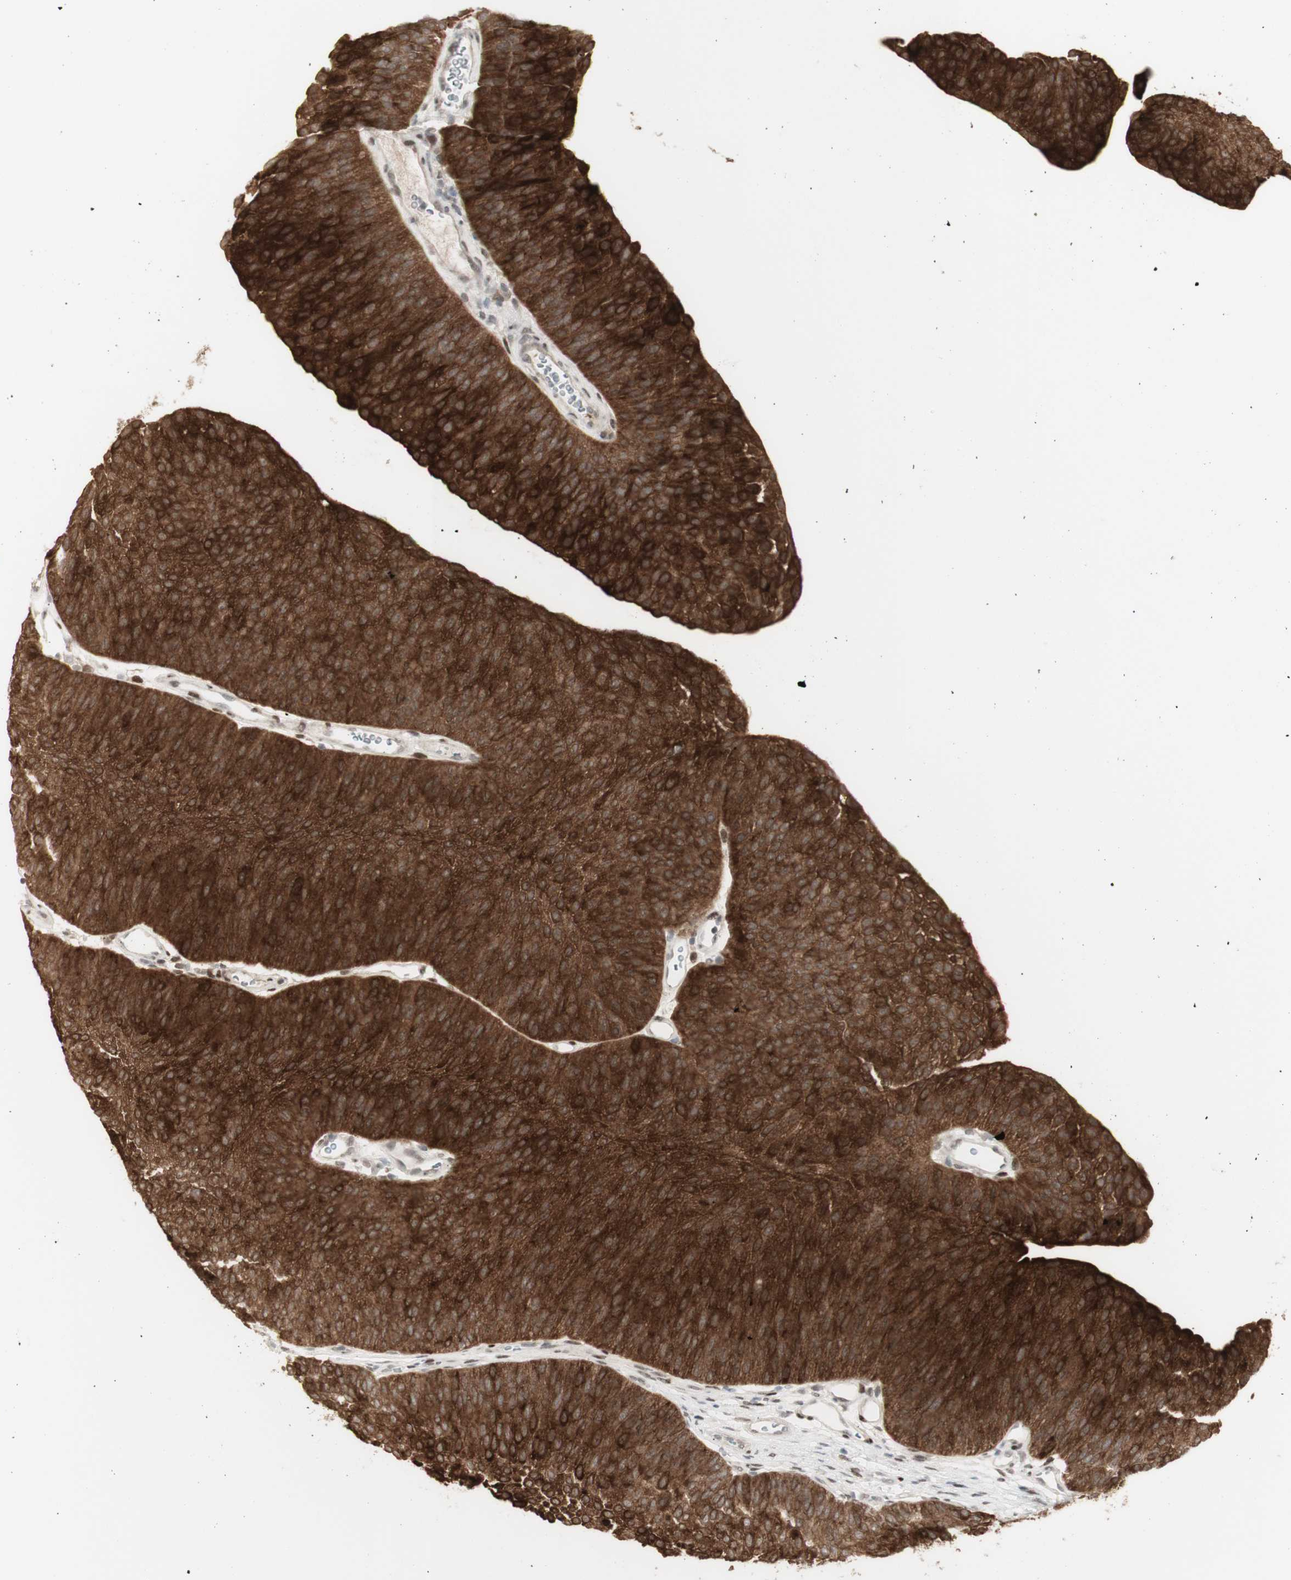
{"staining": {"intensity": "strong", "quantity": ">75%", "location": "cytoplasmic/membranous"}, "tissue": "urothelial cancer", "cell_type": "Tumor cells", "image_type": "cancer", "snomed": [{"axis": "morphology", "description": "Urothelial carcinoma, Low grade"}, {"axis": "topography", "description": "Urinary bladder"}], "caption": "This is a histology image of immunohistochemistry (IHC) staining of urothelial cancer, which shows strong expression in the cytoplasmic/membranous of tumor cells.", "gene": "C1orf116", "patient": {"sex": "female", "age": 60}}